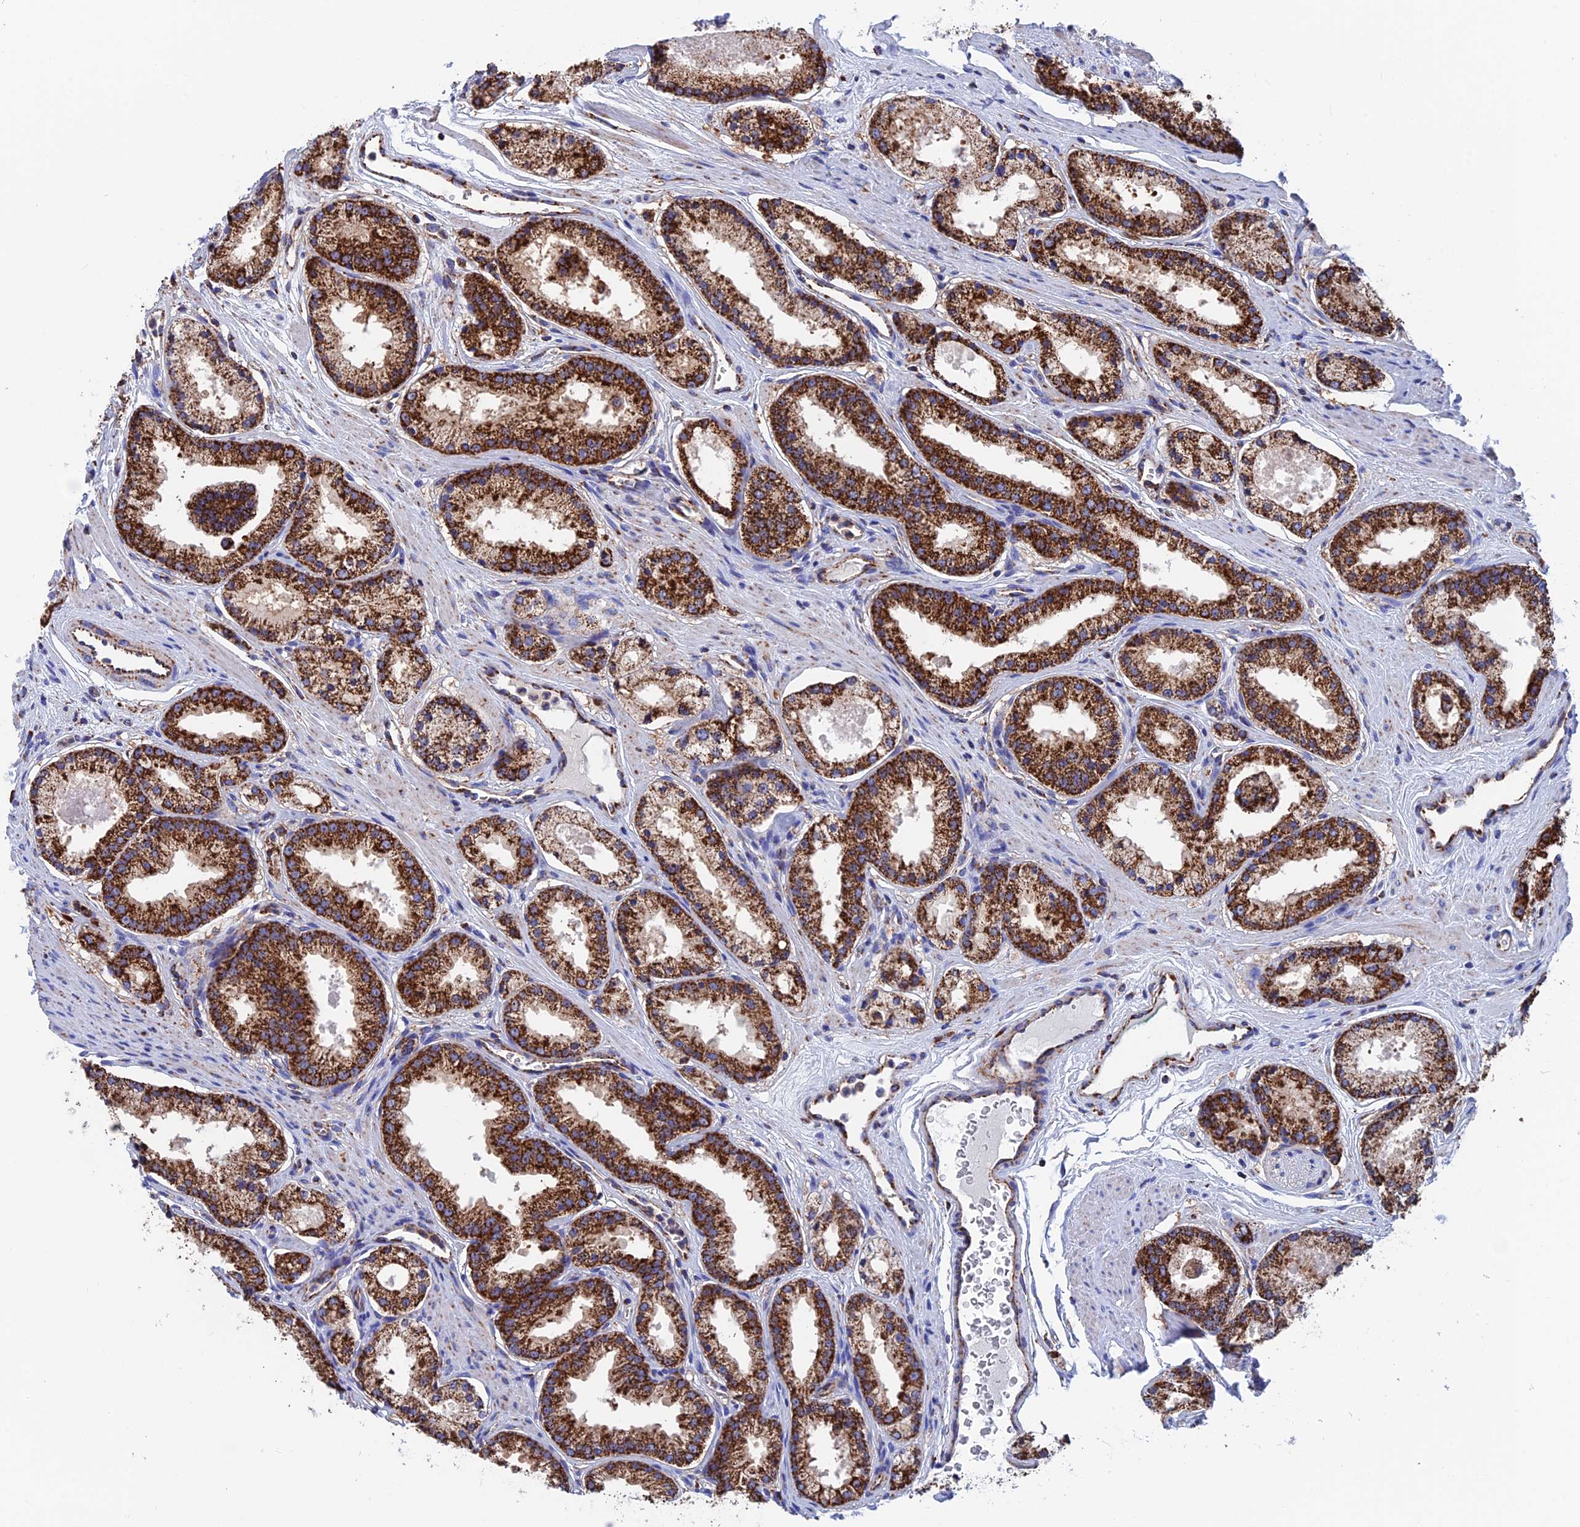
{"staining": {"intensity": "strong", "quantity": ">75%", "location": "cytoplasmic/membranous"}, "tissue": "prostate cancer", "cell_type": "Tumor cells", "image_type": "cancer", "snomed": [{"axis": "morphology", "description": "Adenocarcinoma, Low grade"}, {"axis": "topography", "description": "Prostate"}], "caption": "Immunohistochemical staining of human low-grade adenocarcinoma (prostate) shows strong cytoplasmic/membranous protein staining in approximately >75% of tumor cells.", "gene": "WDR83", "patient": {"sex": "male", "age": 59}}